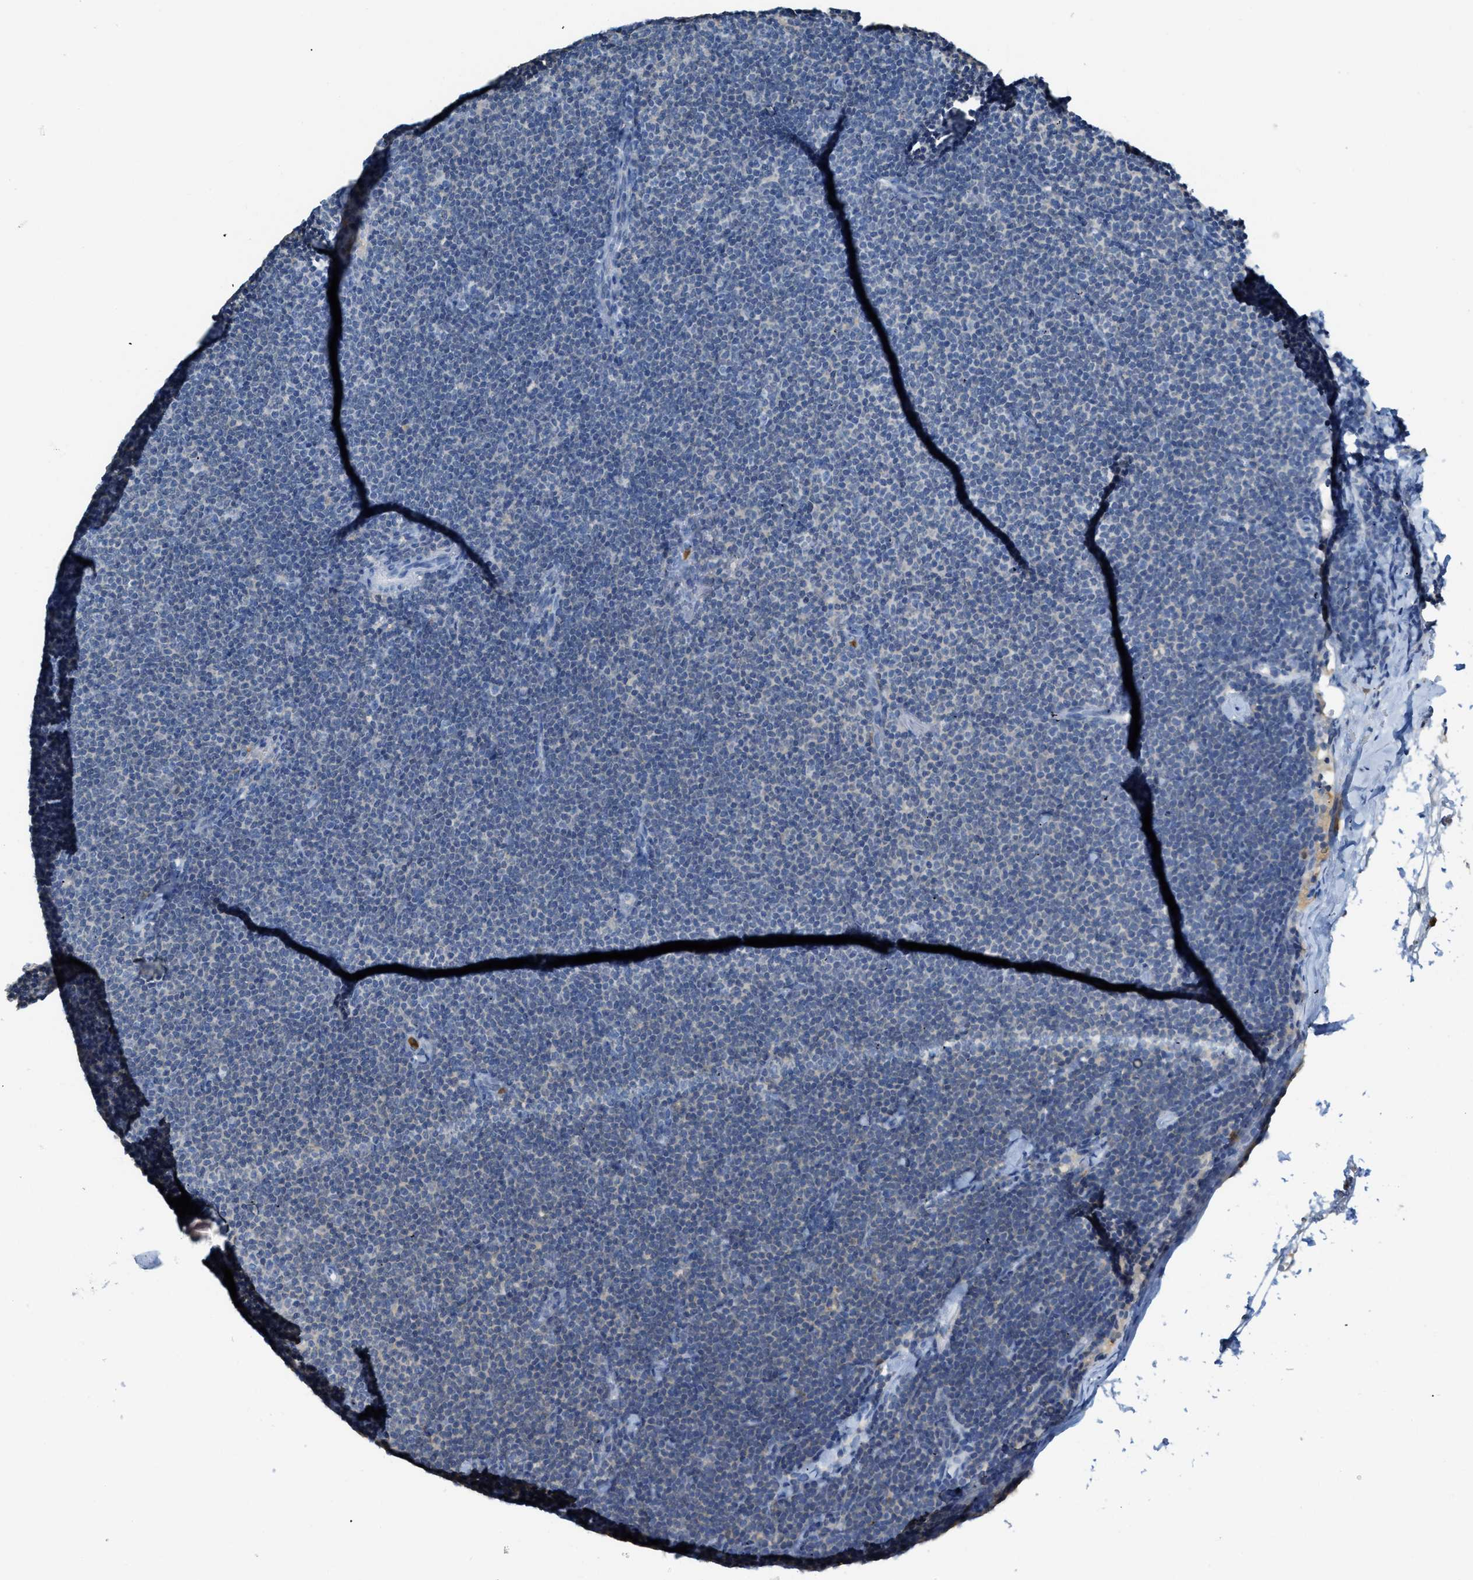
{"staining": {"intensity": "negative", "quantity": "none", "location": "none"}, "tissue": "lymphoma", "cell_type": "Tumor cells", "image_type": "cancer", "snomed": [{"axis": "morphology", "description": "Malignant lymphoma, non-Hodgkin's type, Low grade"}, {"axis": "topography", "description": "Lymph node"}], "caption": "Immunohistochemical staining of human lymphoma demonstrates no significant expression in tumor cells. (Immunohistochemistry, brightfield microscopy, high magnification).", "gene": "SERPINB1", "patient": {"sex": "female", "age": 53}}